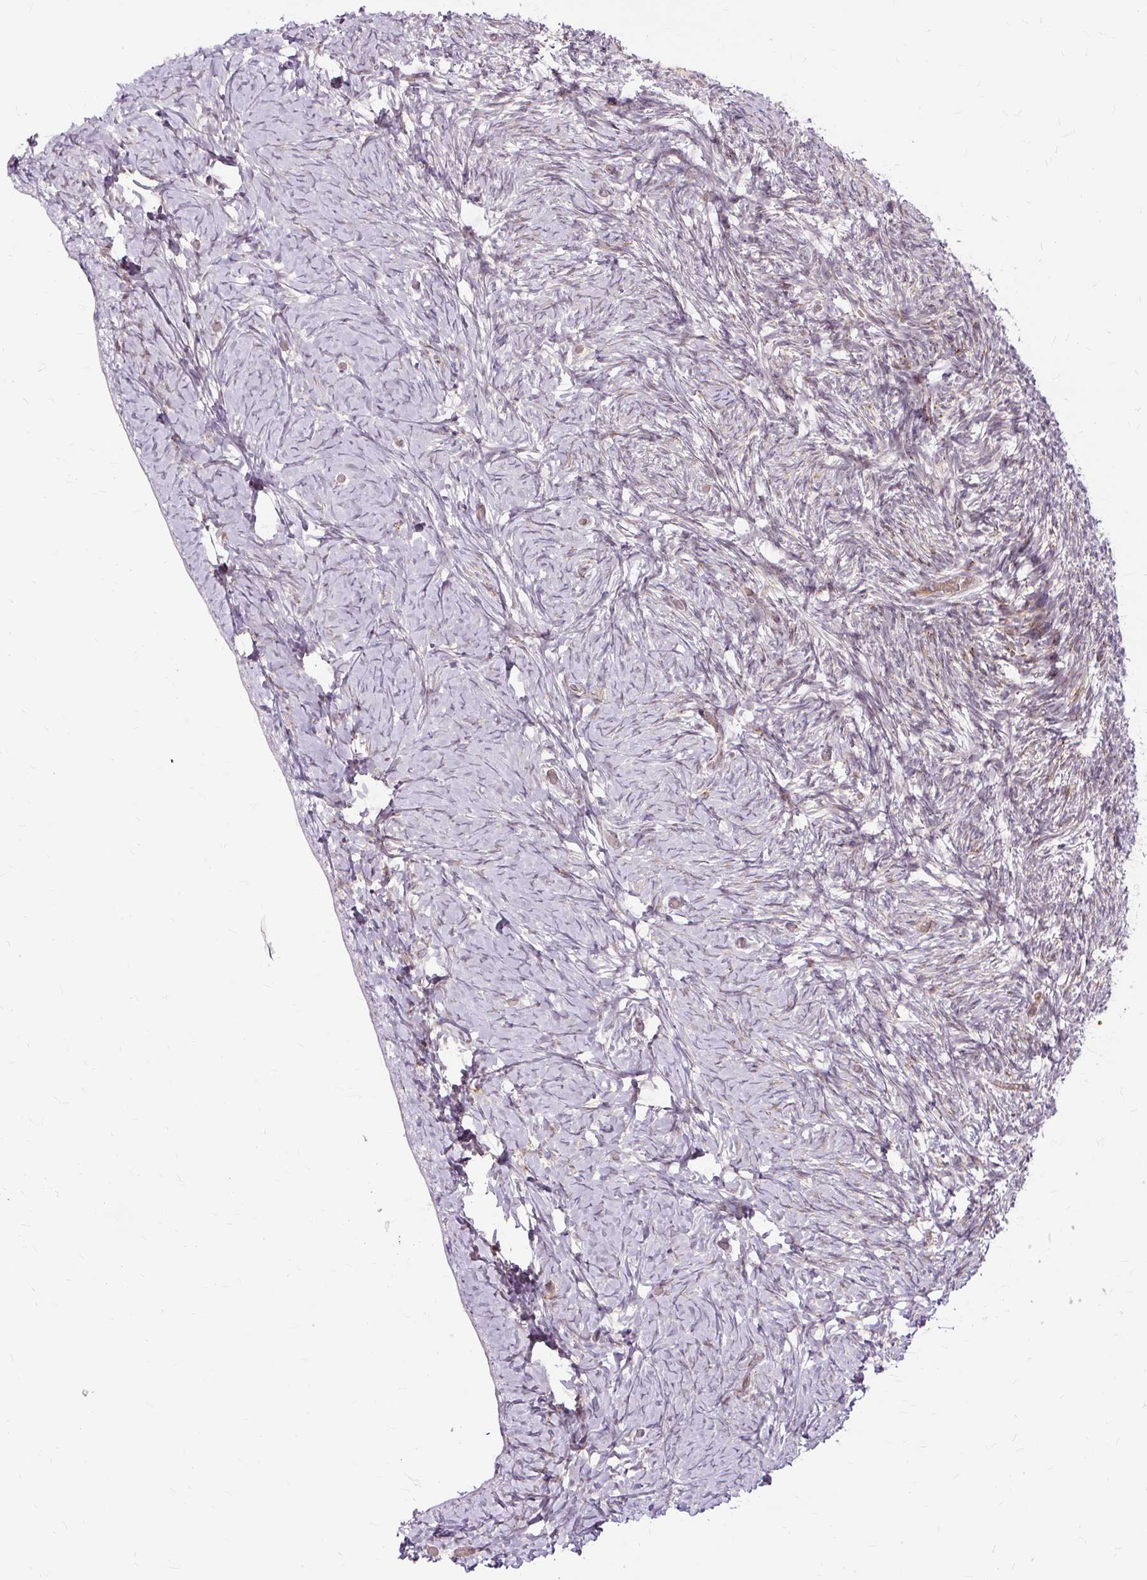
{"staining": {"intensity": "weak", "quantity": "25%-75%", "location": "cytoplasmic/membranous"}, "tissue": "ovary", "cell_type": "Follicle cells", "image_type": "normal", "snomed": [{"axis": "morphology", "description": "Normal tissue, NOS"}, {"axis": "topography", "description": "Ovary"}], "caption": "A low amount of weak cytoplasmic/membranous positivity is identified in about 25%-75% of follicle cells in benign ovary. (Brightfield microscopy of DAB IHC at high magnification).", "gene": "MMACHC", "patient": {"sex": "female", "age": 39}}